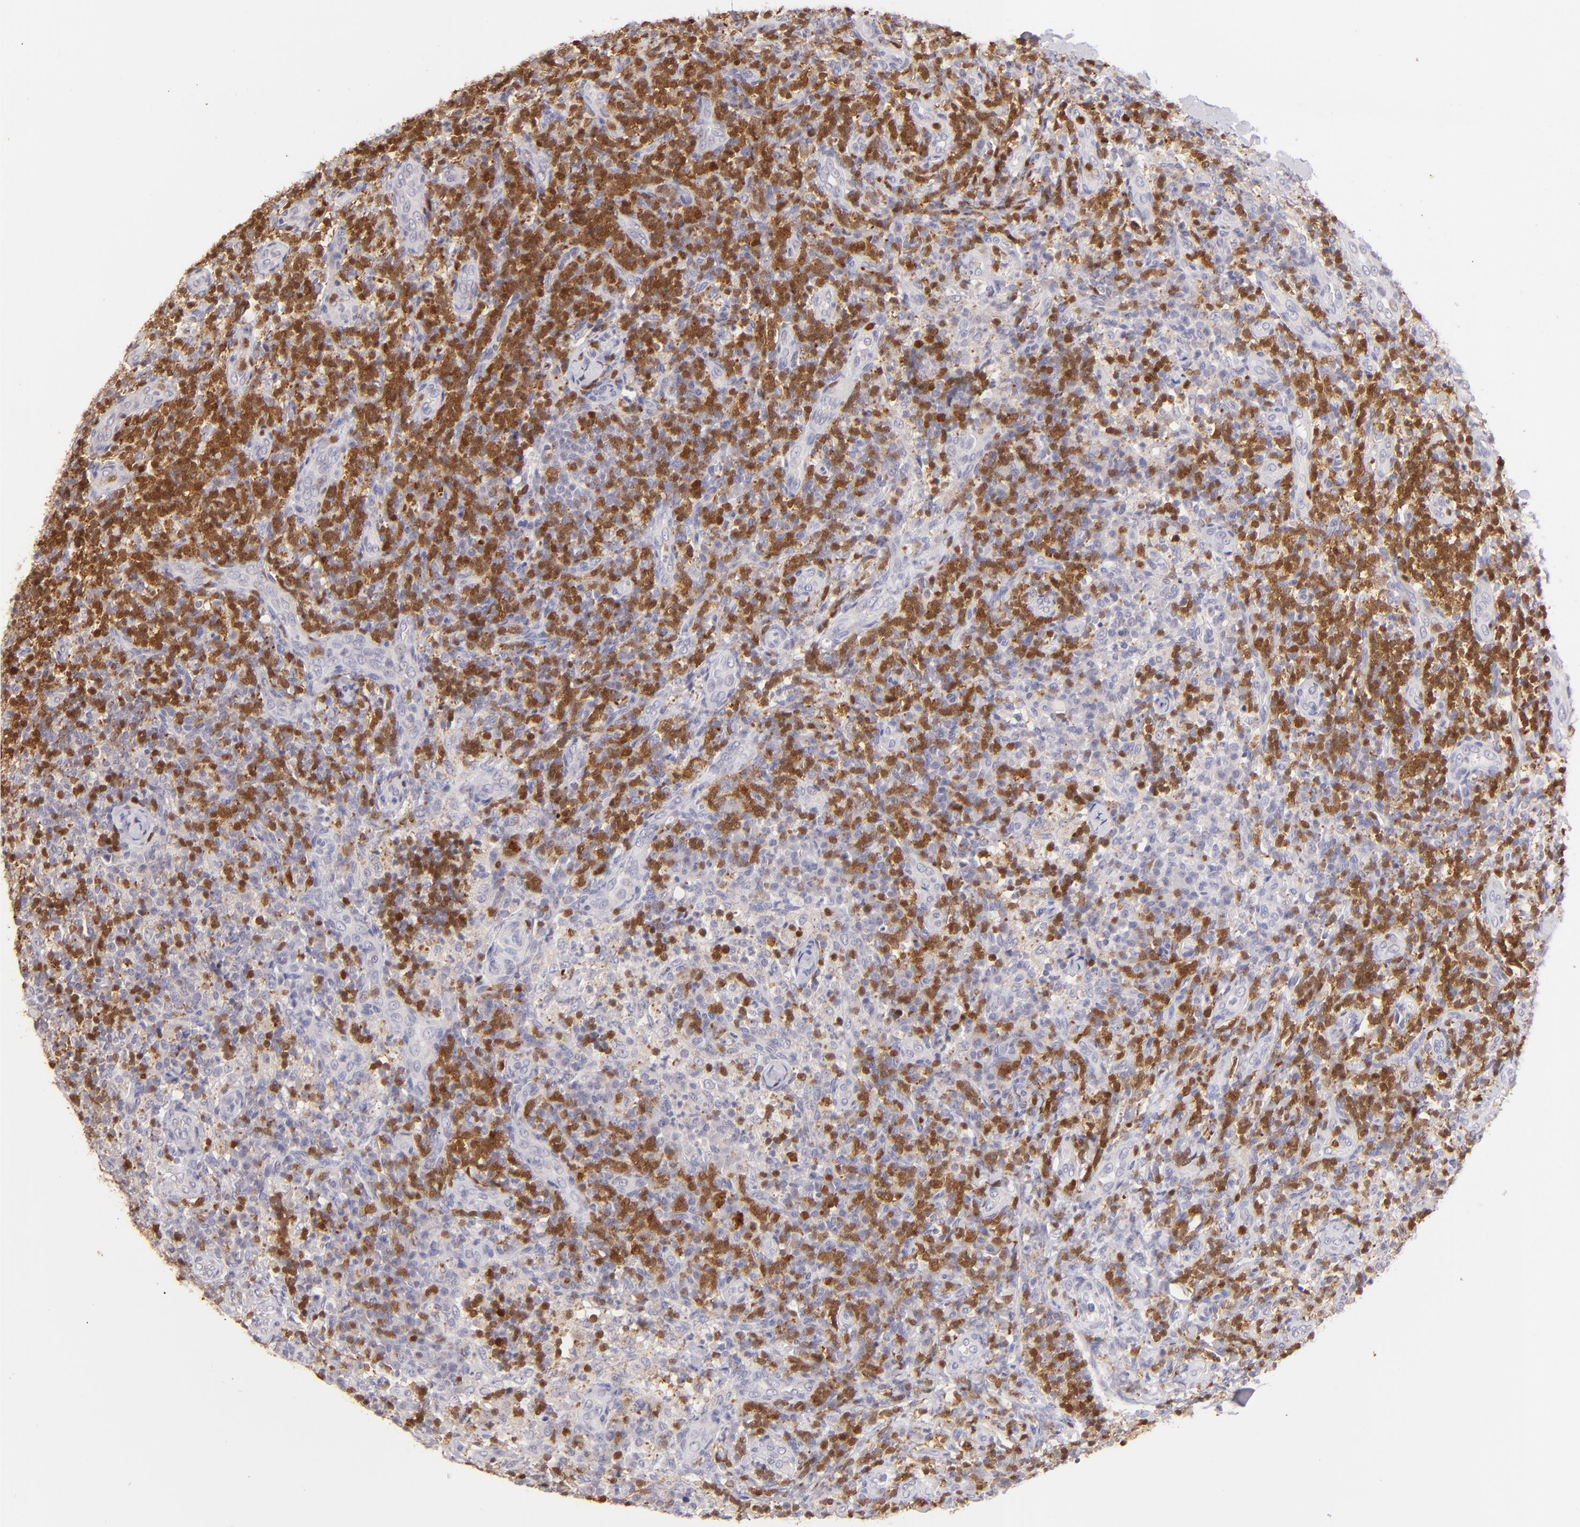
{"staining": {"intensity": "negative", "quantity": "none", "location": "none"}, "tissue": "lymph node", "cell_type": "Germinal center cells", "image_type": "normal", "snomed": [{"axis": "morphology", "description": "Normal tissue, NOS"}, {"axis": "morphology", "description": "Inflammation, NOS"}, {"axis": "topography", "description": "Lymph node"}], "caption": "Immunohistochemistry (IHC) photomicrograph of unremarkable human lymph node stained for a protein (brown), which reveals no expression in germinal center cells.", "gene": "ZAP70", "patient": {"sex": "male", "age": 46}}